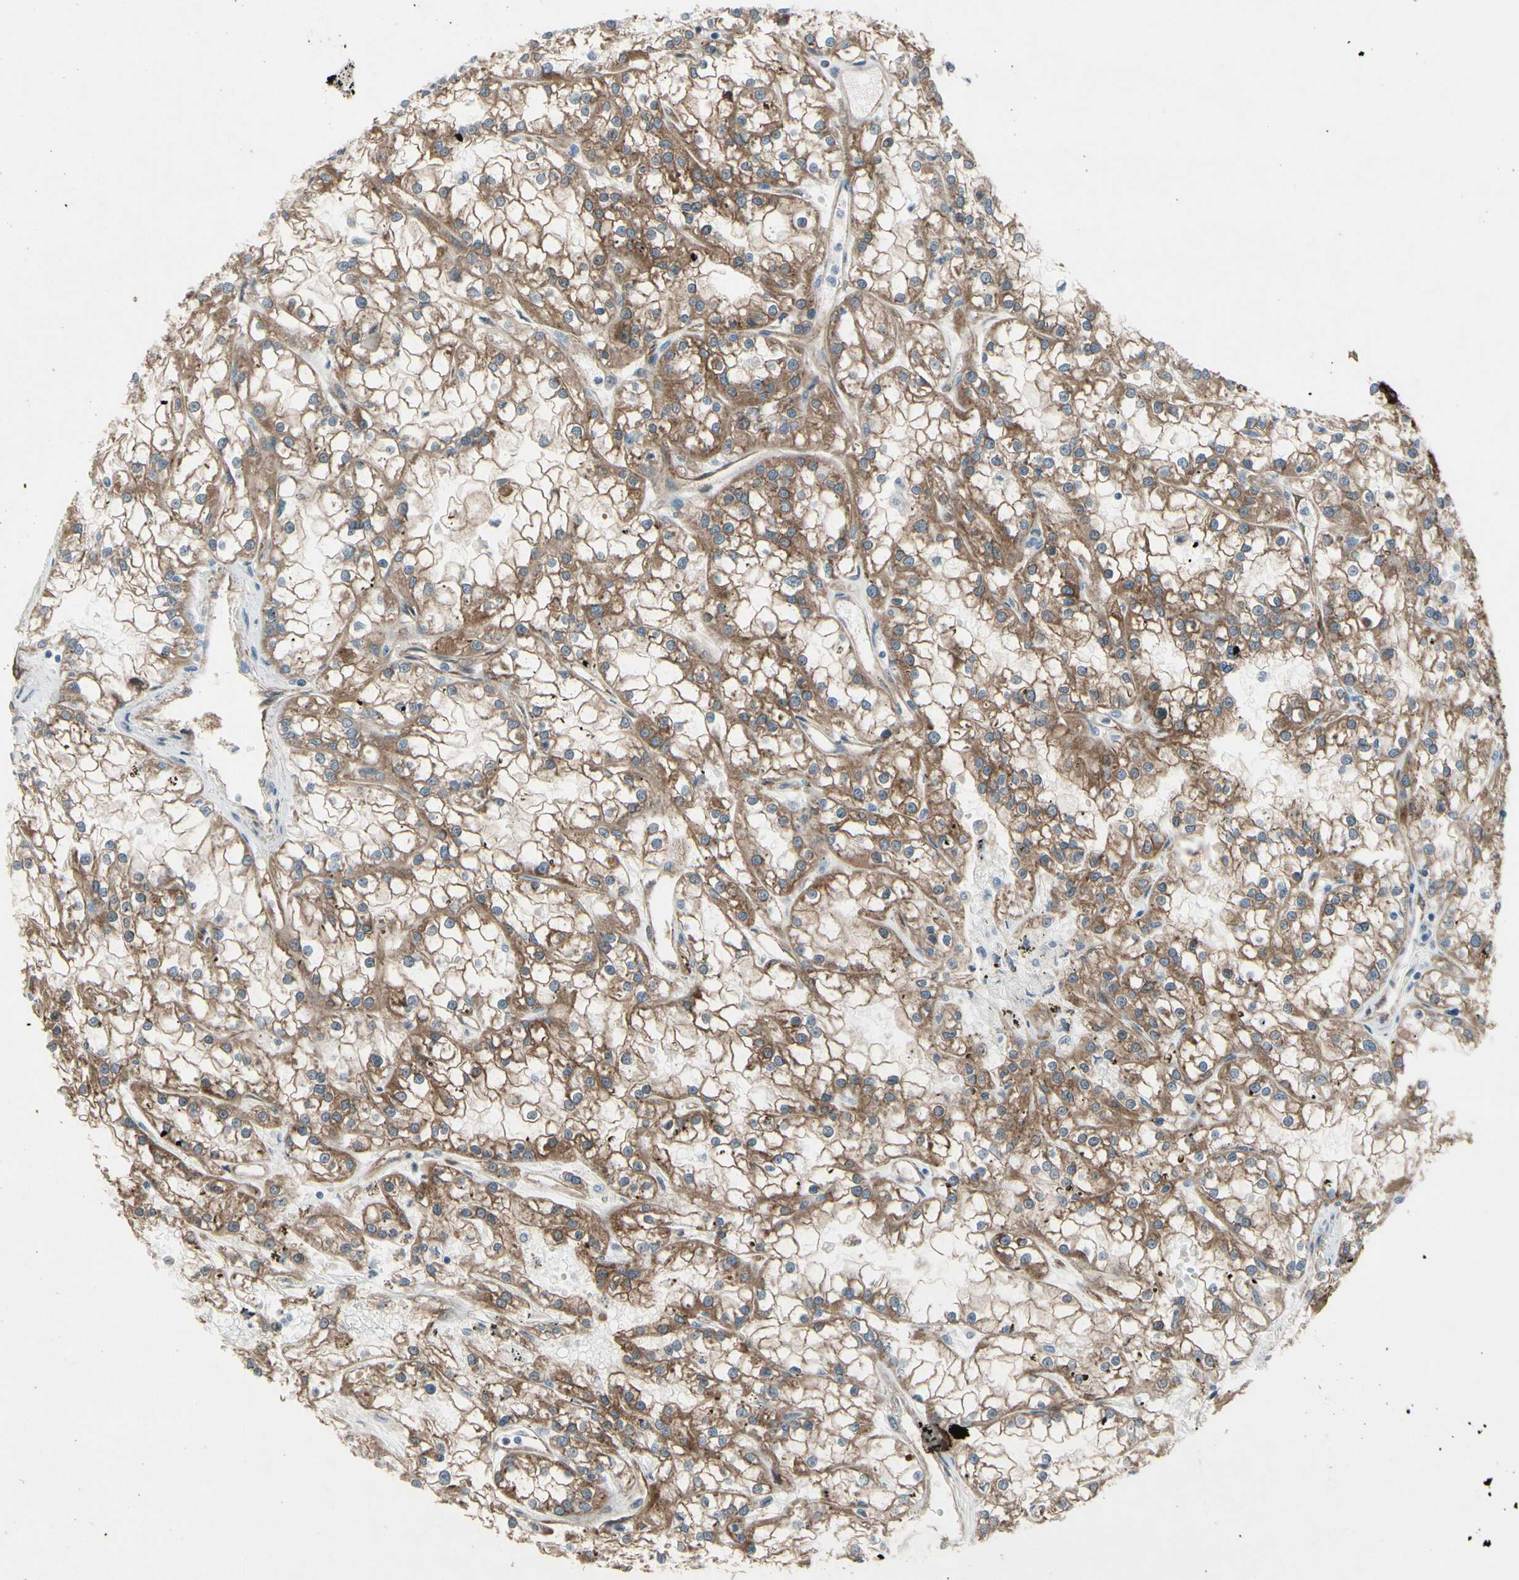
{"staining": {"intensity": "moderate", "quantity": ">75%", "location": "cytoplasmic/membranous"}, "tissue": "renal cancer", "cell_type": "Tumor cells", "image_type": "cancer", "snomed": [{"axis": "morphology", "description": "Adenocarcinoma, NOS"}, {"axis": "topography", "description": "Kidney"}], "caption": "An immunohistochemistry histopathology image of neoplastic tissue is shown. Protein staining in brown highlights moderate cytoplasmic/membranous positivity in renal cancer (adenocarcinoma) within tumor cells.", "gene": "CTTNBP2", "patient": {"sex": "female", "age": 52}}